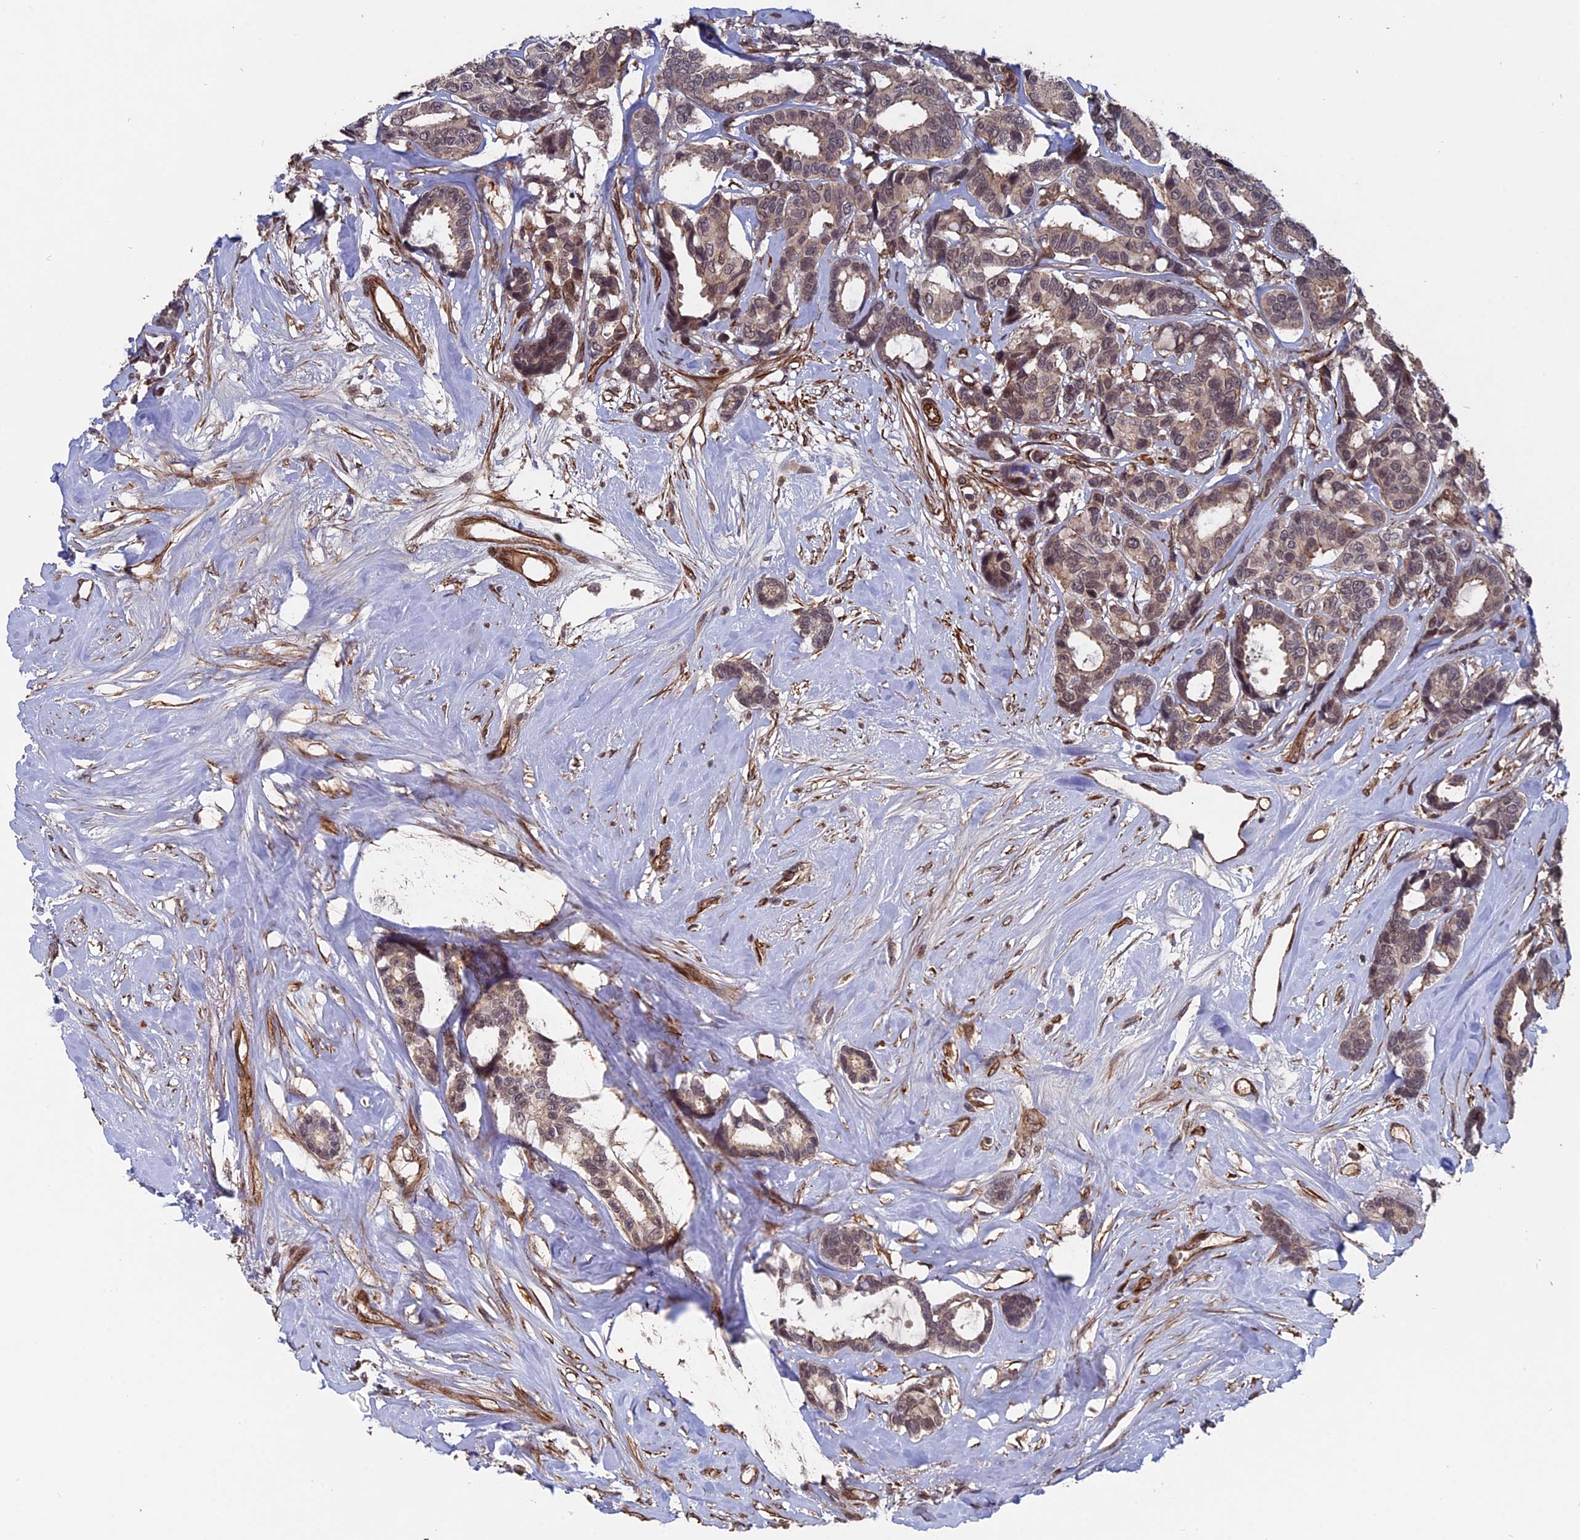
{"staining": {"intensity": "weak", "quantity": ">75%", "location": "cytoplasmic/membranous,nuclear"}, "tissue": "breast cancer", "cell_type": "Tumor cells", "image_type": "cancer", "snomed": [{"axis": "morphology", "description": "Duct carcinoma"}, {"axis": "topography", "description": "Breast"}], "caption": "Breast infiltrating ductal carcinoma stained for a protein exhibits weak cytoplasmic/membranous and nuclear positivity in tumor cells.", "gene": "NOSIP", "patient": {"sex": "female", "age": 87}}